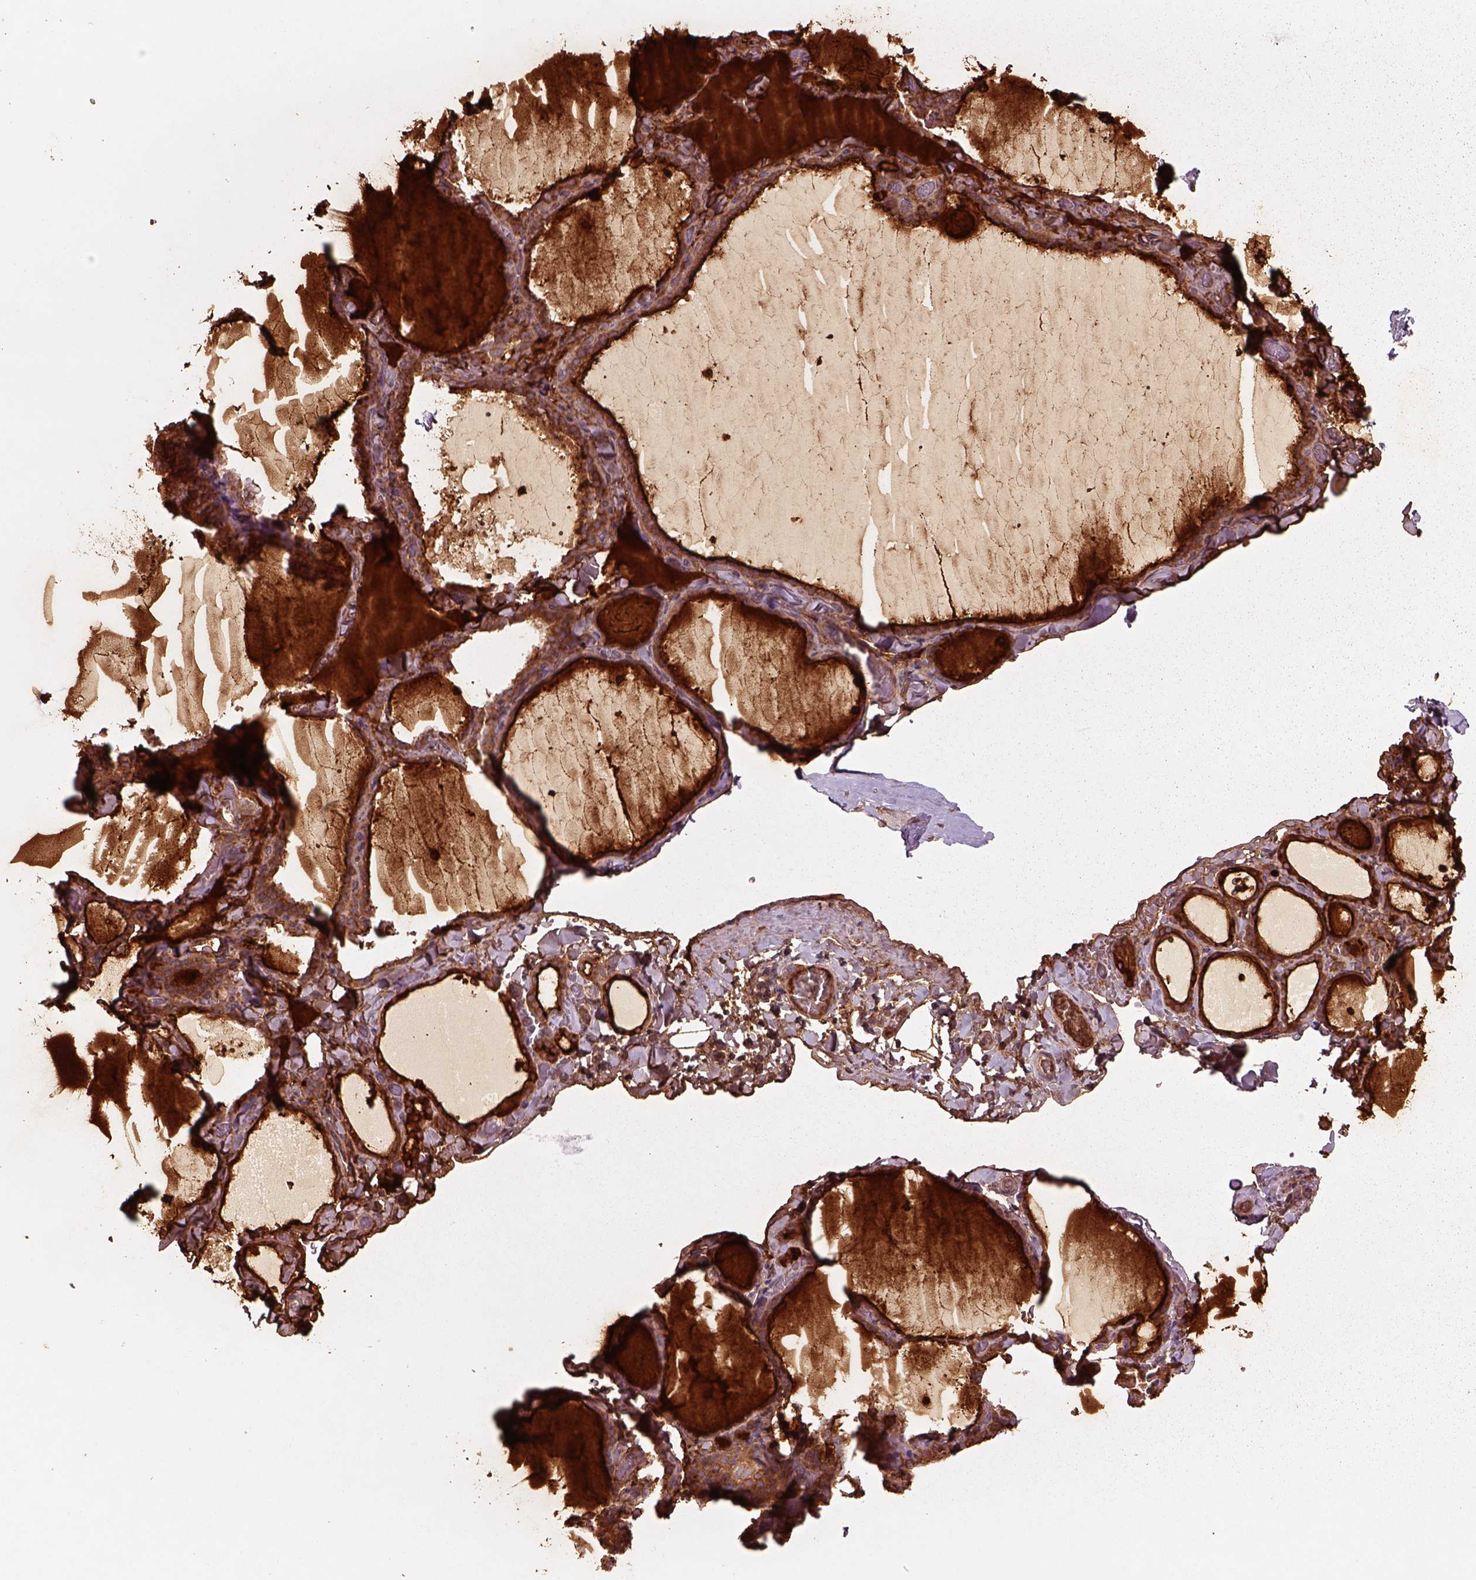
{"staining": {"intensity": "strong", "quantity": ">75%", "location": "cytoplasmic/membranous"}, "tissue": "thyroid gland", "cell_type": "Glandular cells", "image_type": "normal", "snomed": [{"axis": "morphology", "description": "Normal tissue, NOS"}, {"axis": "topography", "description": "Thyroid gland"}], "caption": "Strong cytoplasmic/membranous positivity is seen in about >75% of glandular cells in normal thyroid gland.", "gene": "TRADD", "patient": {"sex": "female", "age": 22}}